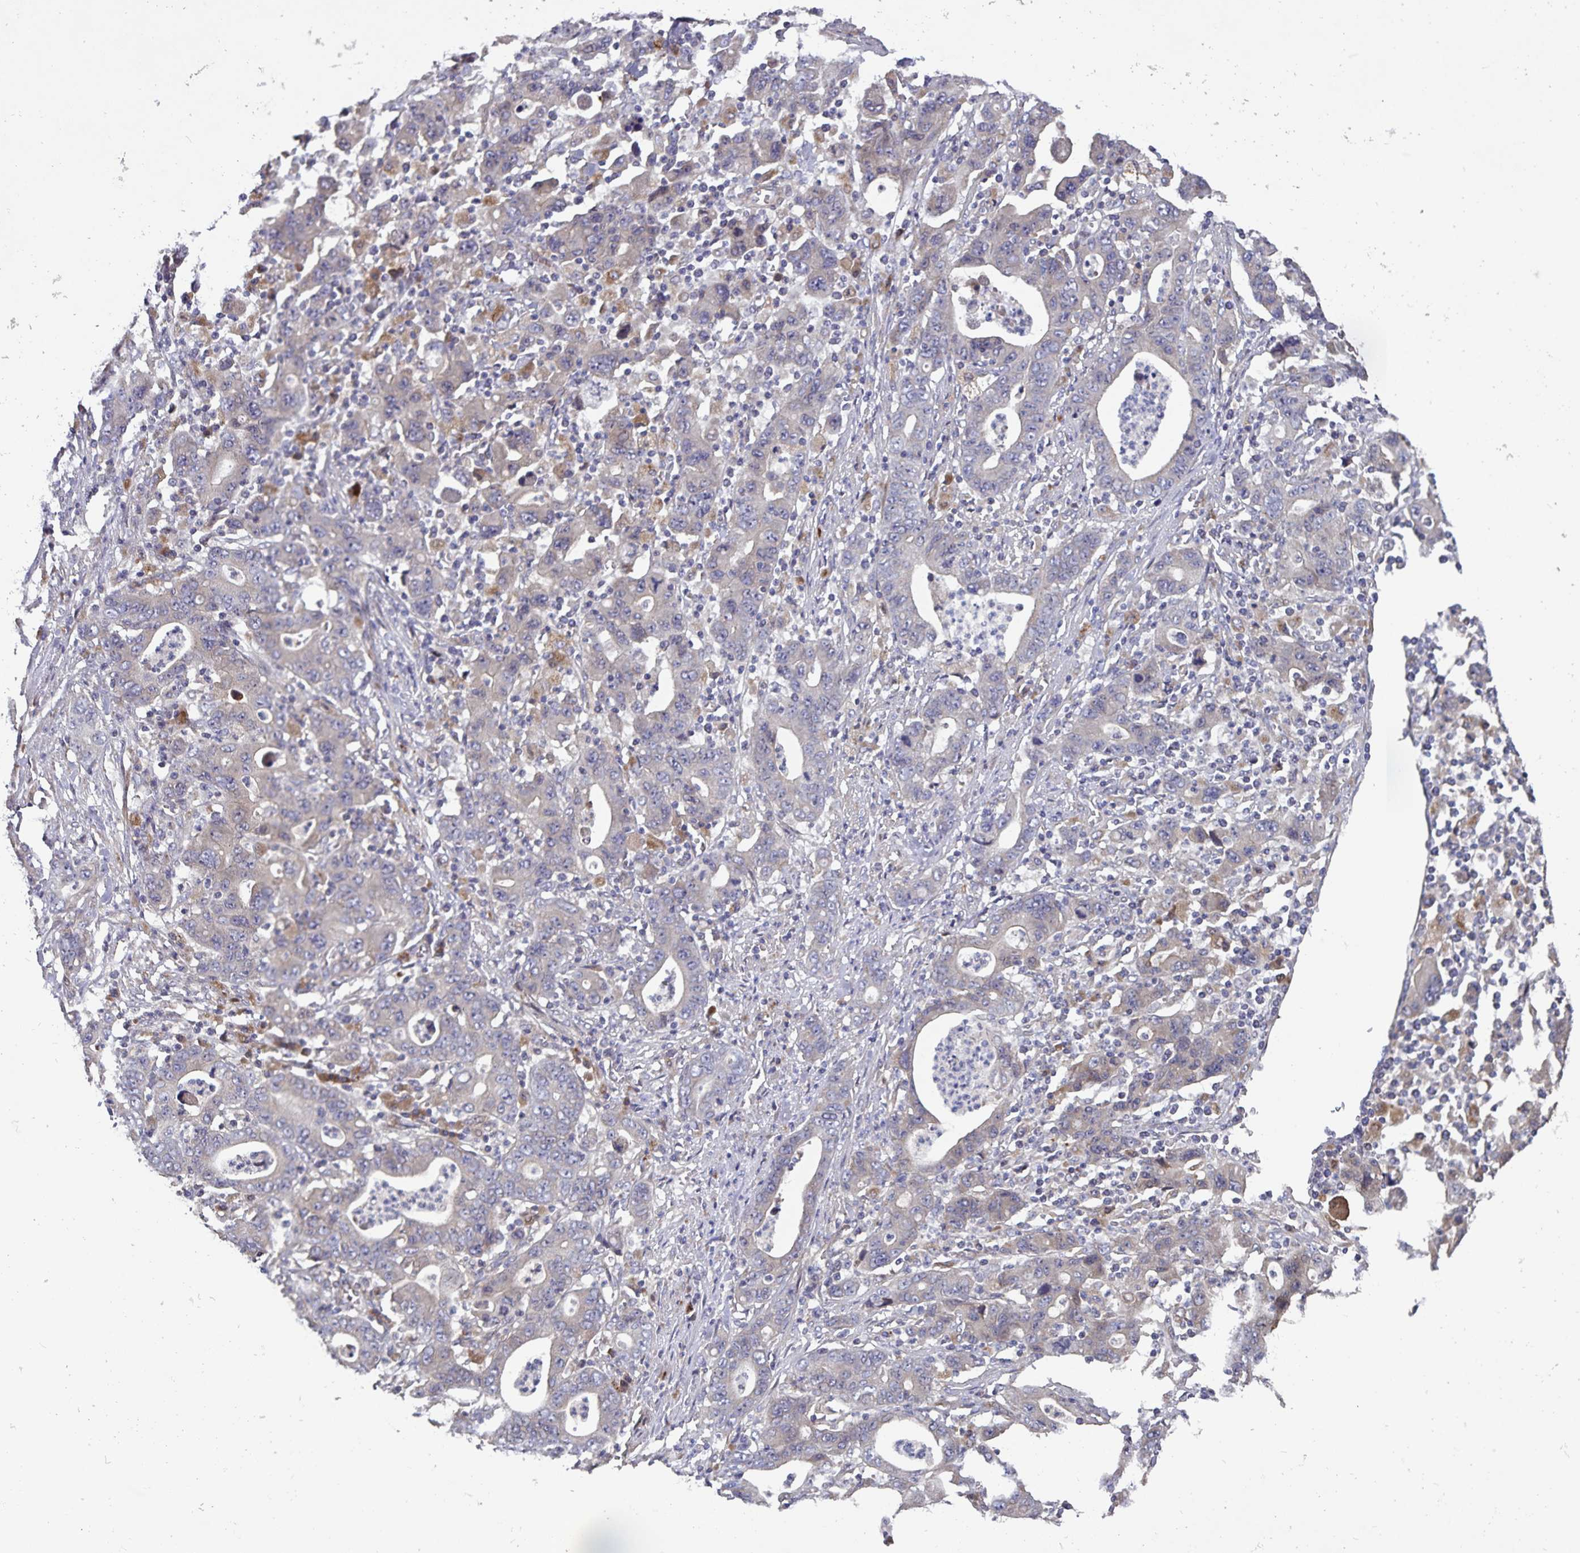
{"staining": {"intensity": "weak", "quantity": "25%-75%", "location": "cytoplasmic/membranous"}, "tissue": "stomach cancer", "cell_type": "Tumor cells", "image_type": "cancer", "snomed": [{"axis": "morphology", "description": "Adenocarcinoma, NOS"}, {"axis": "topography", "description": "Stomach, upper"}], "caption": "About 25%-75% of tumor cells in human stomach cancer (adenocarcinoma) reveal weak cytoplasmic/membranous protein staining as visualized by brown immunohistochemical staining.", "gene": "FBXL16", "patient": {"sex": "male", "age": 69}}